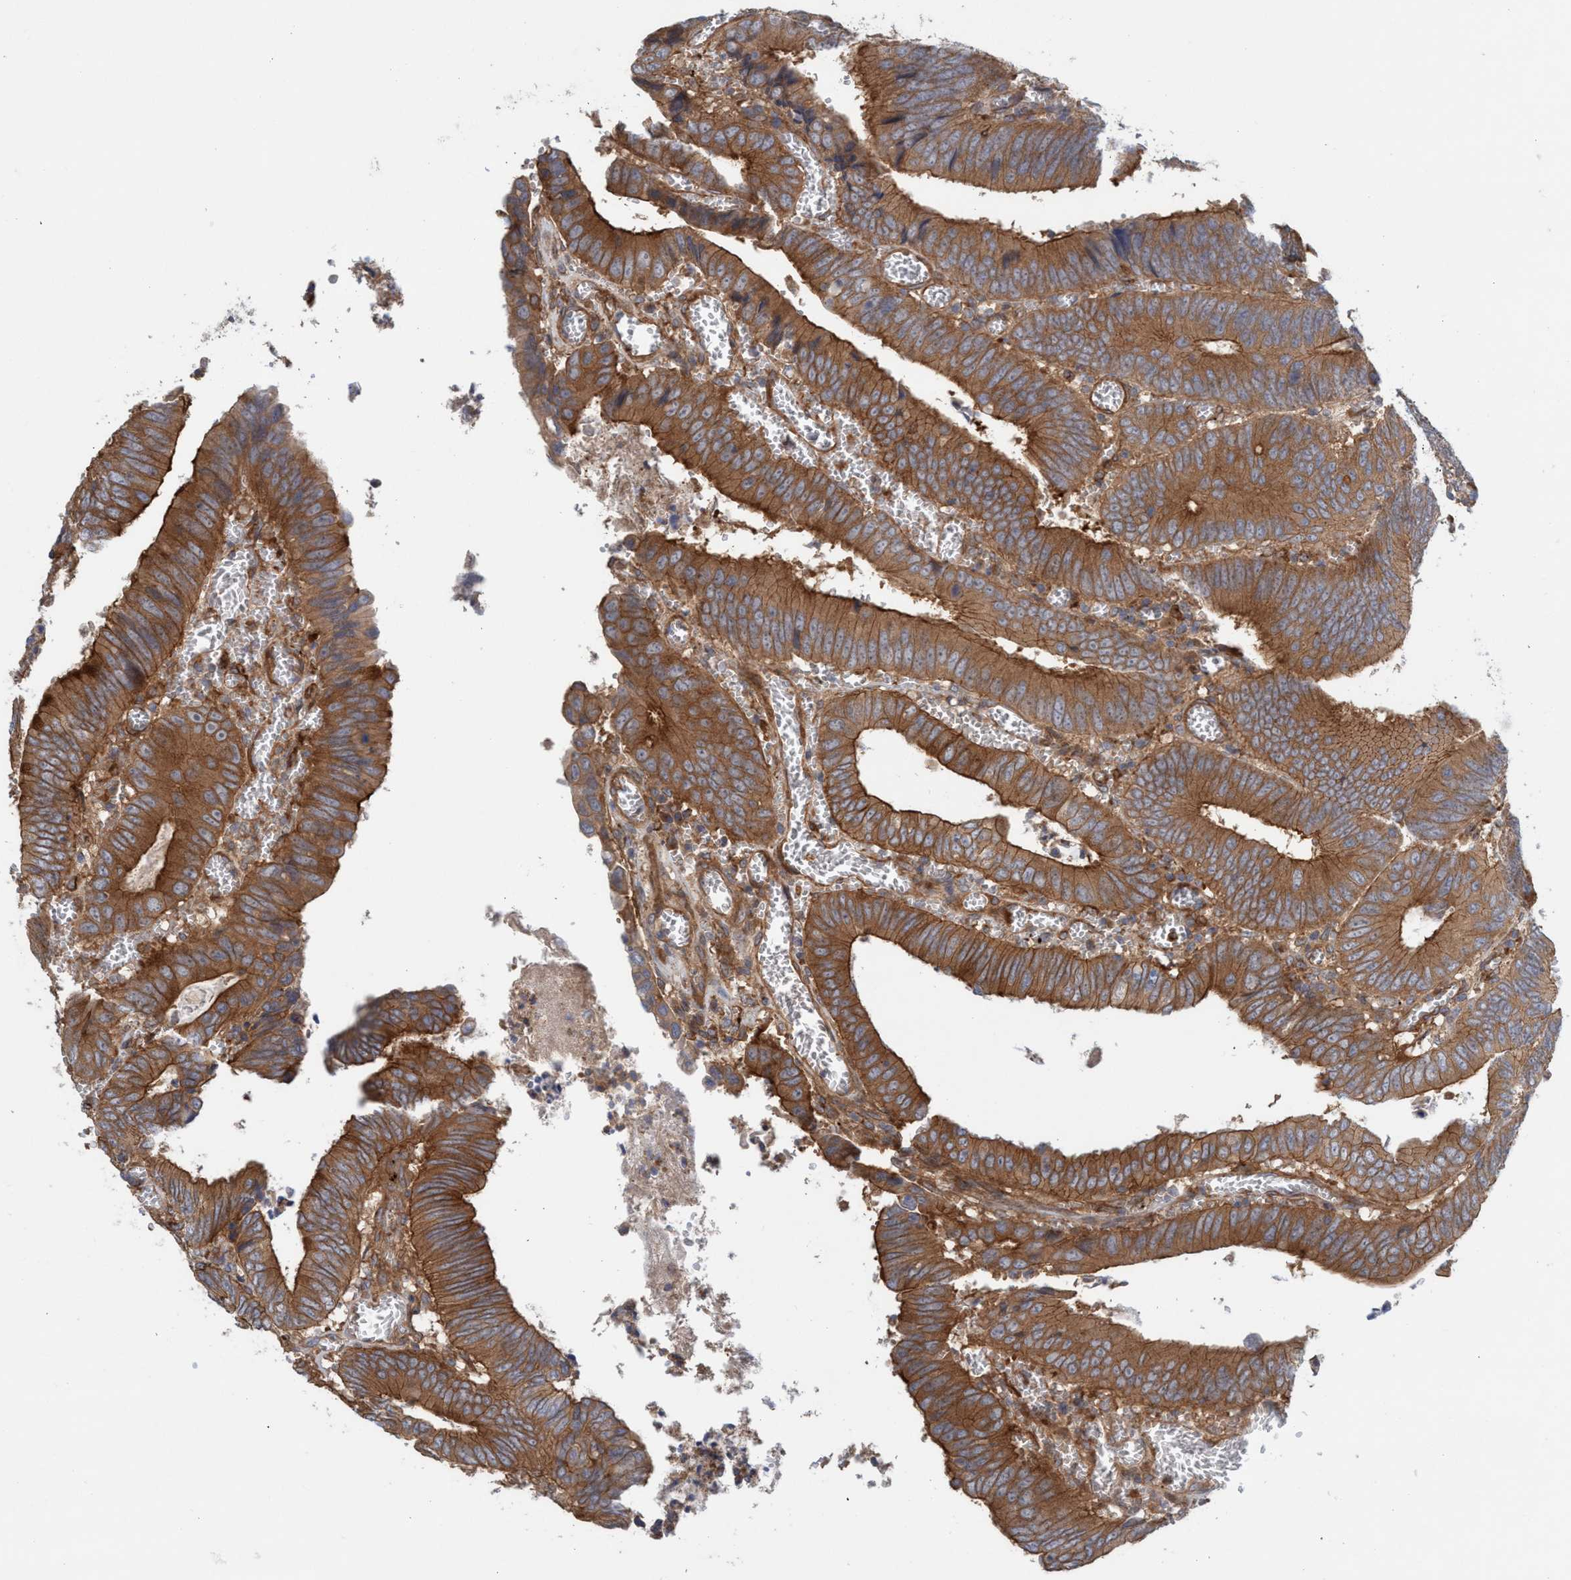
{"staining": {"intensity": "strong", "quantity": ">75%", "location": "cytoplasmic/membranous"}, "tissue": "colorectal cancer", "cell_type": "Tumor cells", "image_type": "cancer", "snomed": [{"axis": "morphology", "description": "Inflammation, NOS"}, {"axis": "morphology", "description": "Adenocarcinoma, NOS"}, {"axis": "topography", "description": "Colon"}], "caption": "Strong cytoplasmic/membranous protein staining is present in about >75% of tumor cells in colorectal adenocarcinoma.", "gene": "SPECC1", "patient": {"sex": "male", "age": 72}}